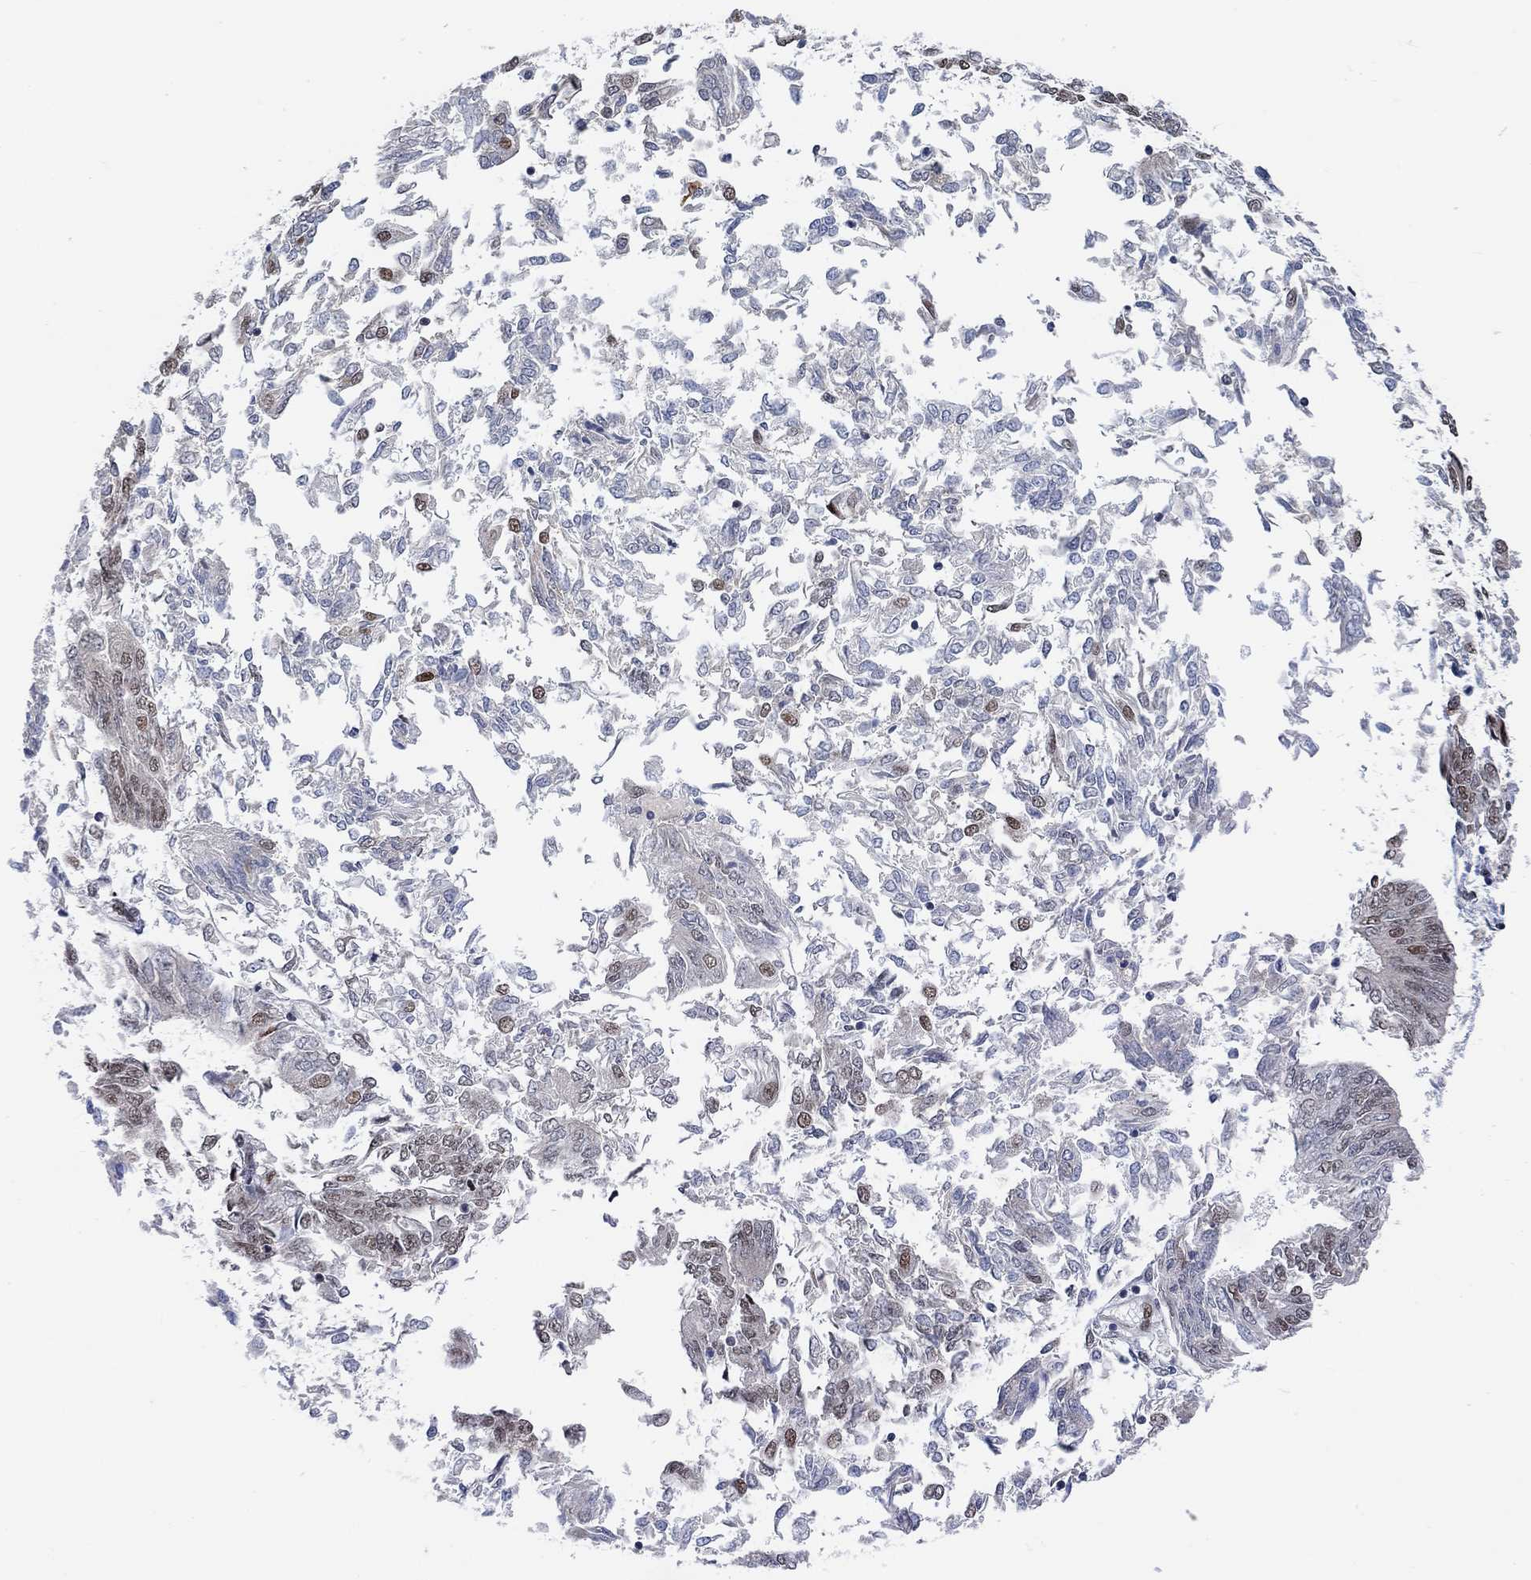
{"staining": {"intensity": "moderate", "quantity": "<25%", "location": "nuclear"}, "tissue": "endometrial cancer", "cell_type": "Tumor cells", "image_type": "cancer", "snomed": [{"axis": "morphology", "description": "Adenocarcinoma, NOS"}, {"axis": "topography", "description": "Endometrium"}], "caption": "IHC of human endometrial cancer shows low levels of moderate nuclear staining in approximately <25% of tumor cells.", "gene": "USP39", "patient": {"sex": "female", "age": 58}}